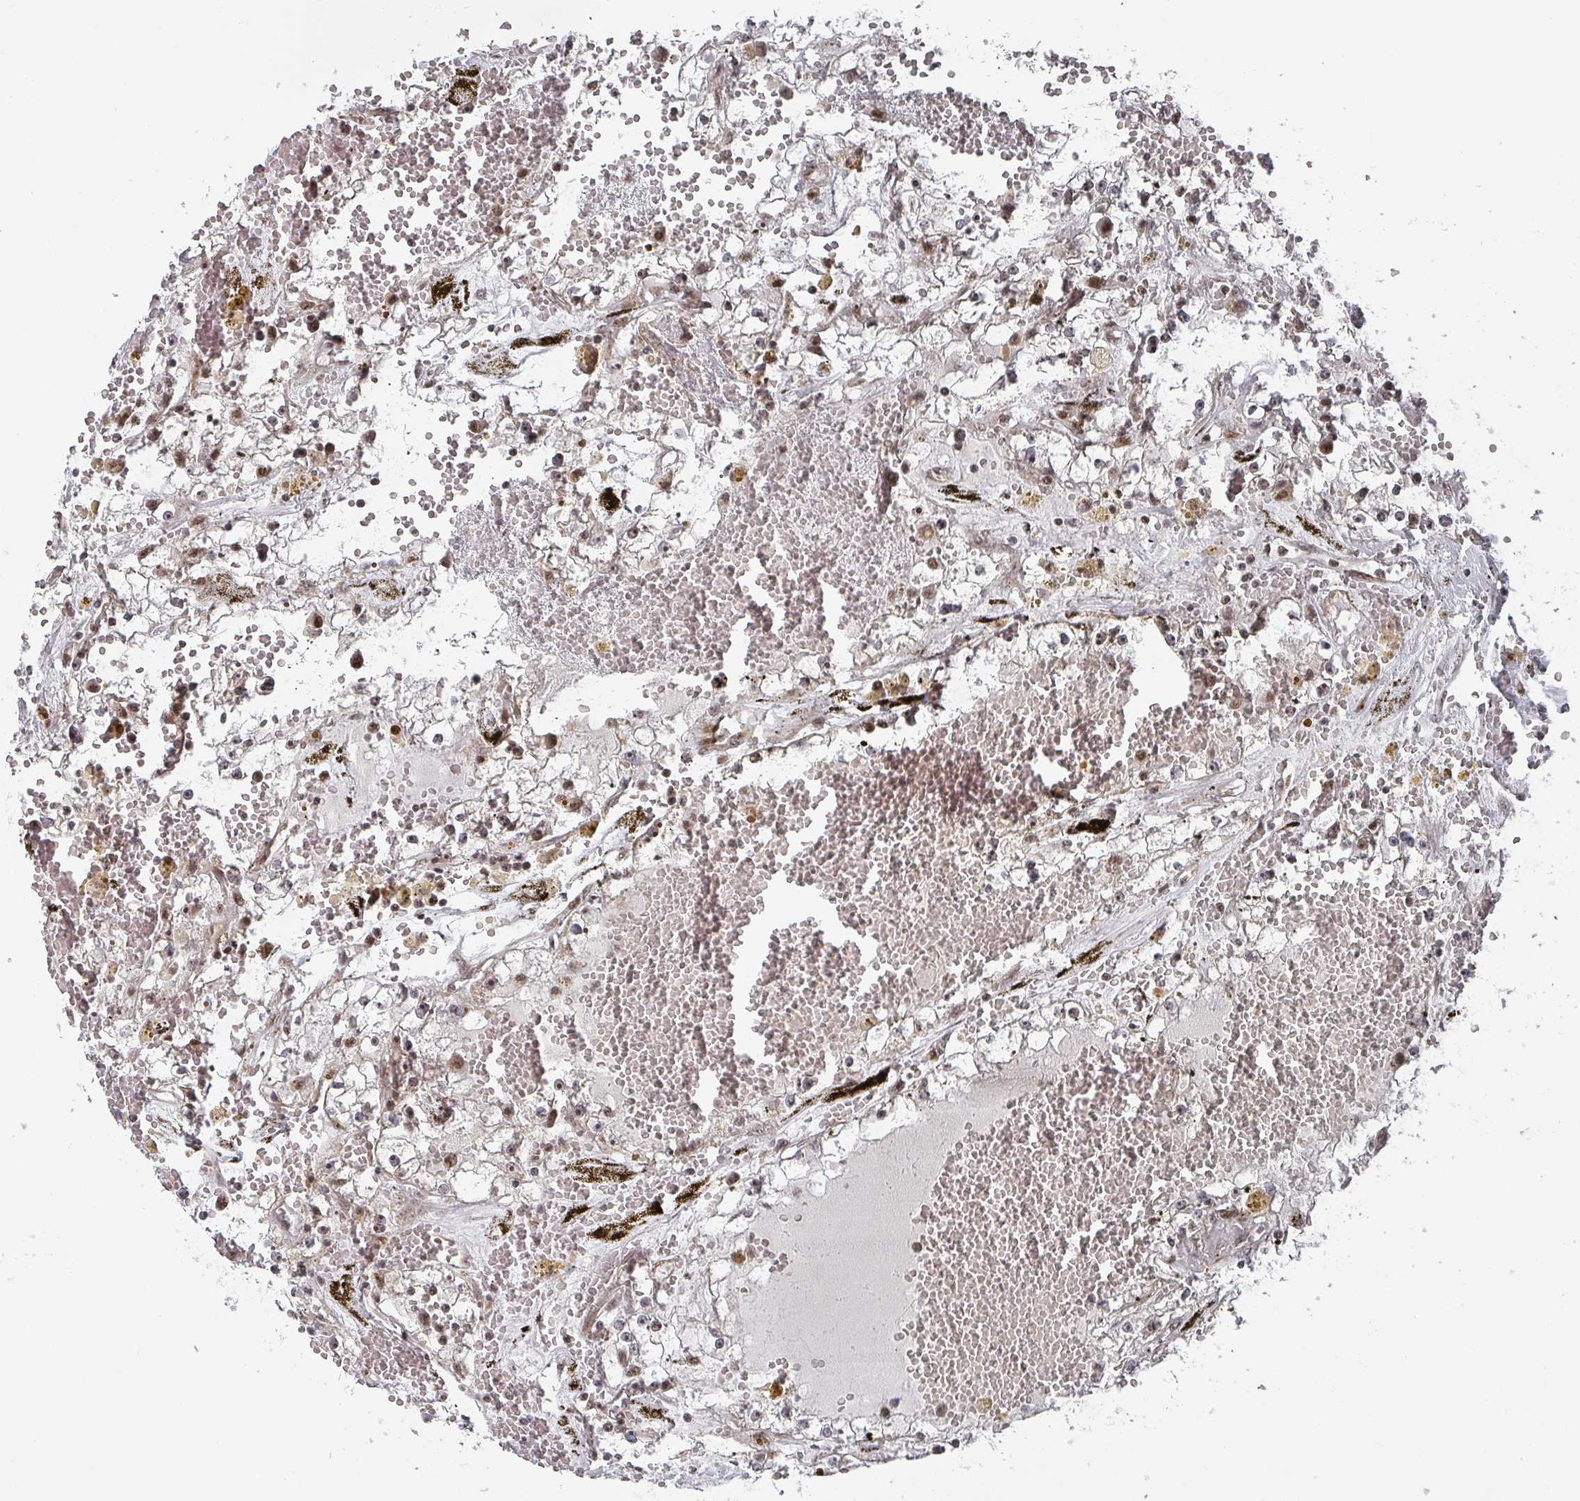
{"staining": {"intensity": "negative", "quantity": "none", "location": "none"}, "tissue": "renal cancer", "cell_type": "Tumor cells", "image_type": "cancer", "snomed": [{"axis": "morphology", "description": "Adenocarcinoma, NOS"}, {"axis": "topography", "description": "Kidney"}], "caption": "This is an immunohistochemistry histopathology image of adenocarcinoma (renal). There is no staining in tumor cells.", "gene": "KIF1C", "patient": {"sex": "male", "age": 56}}